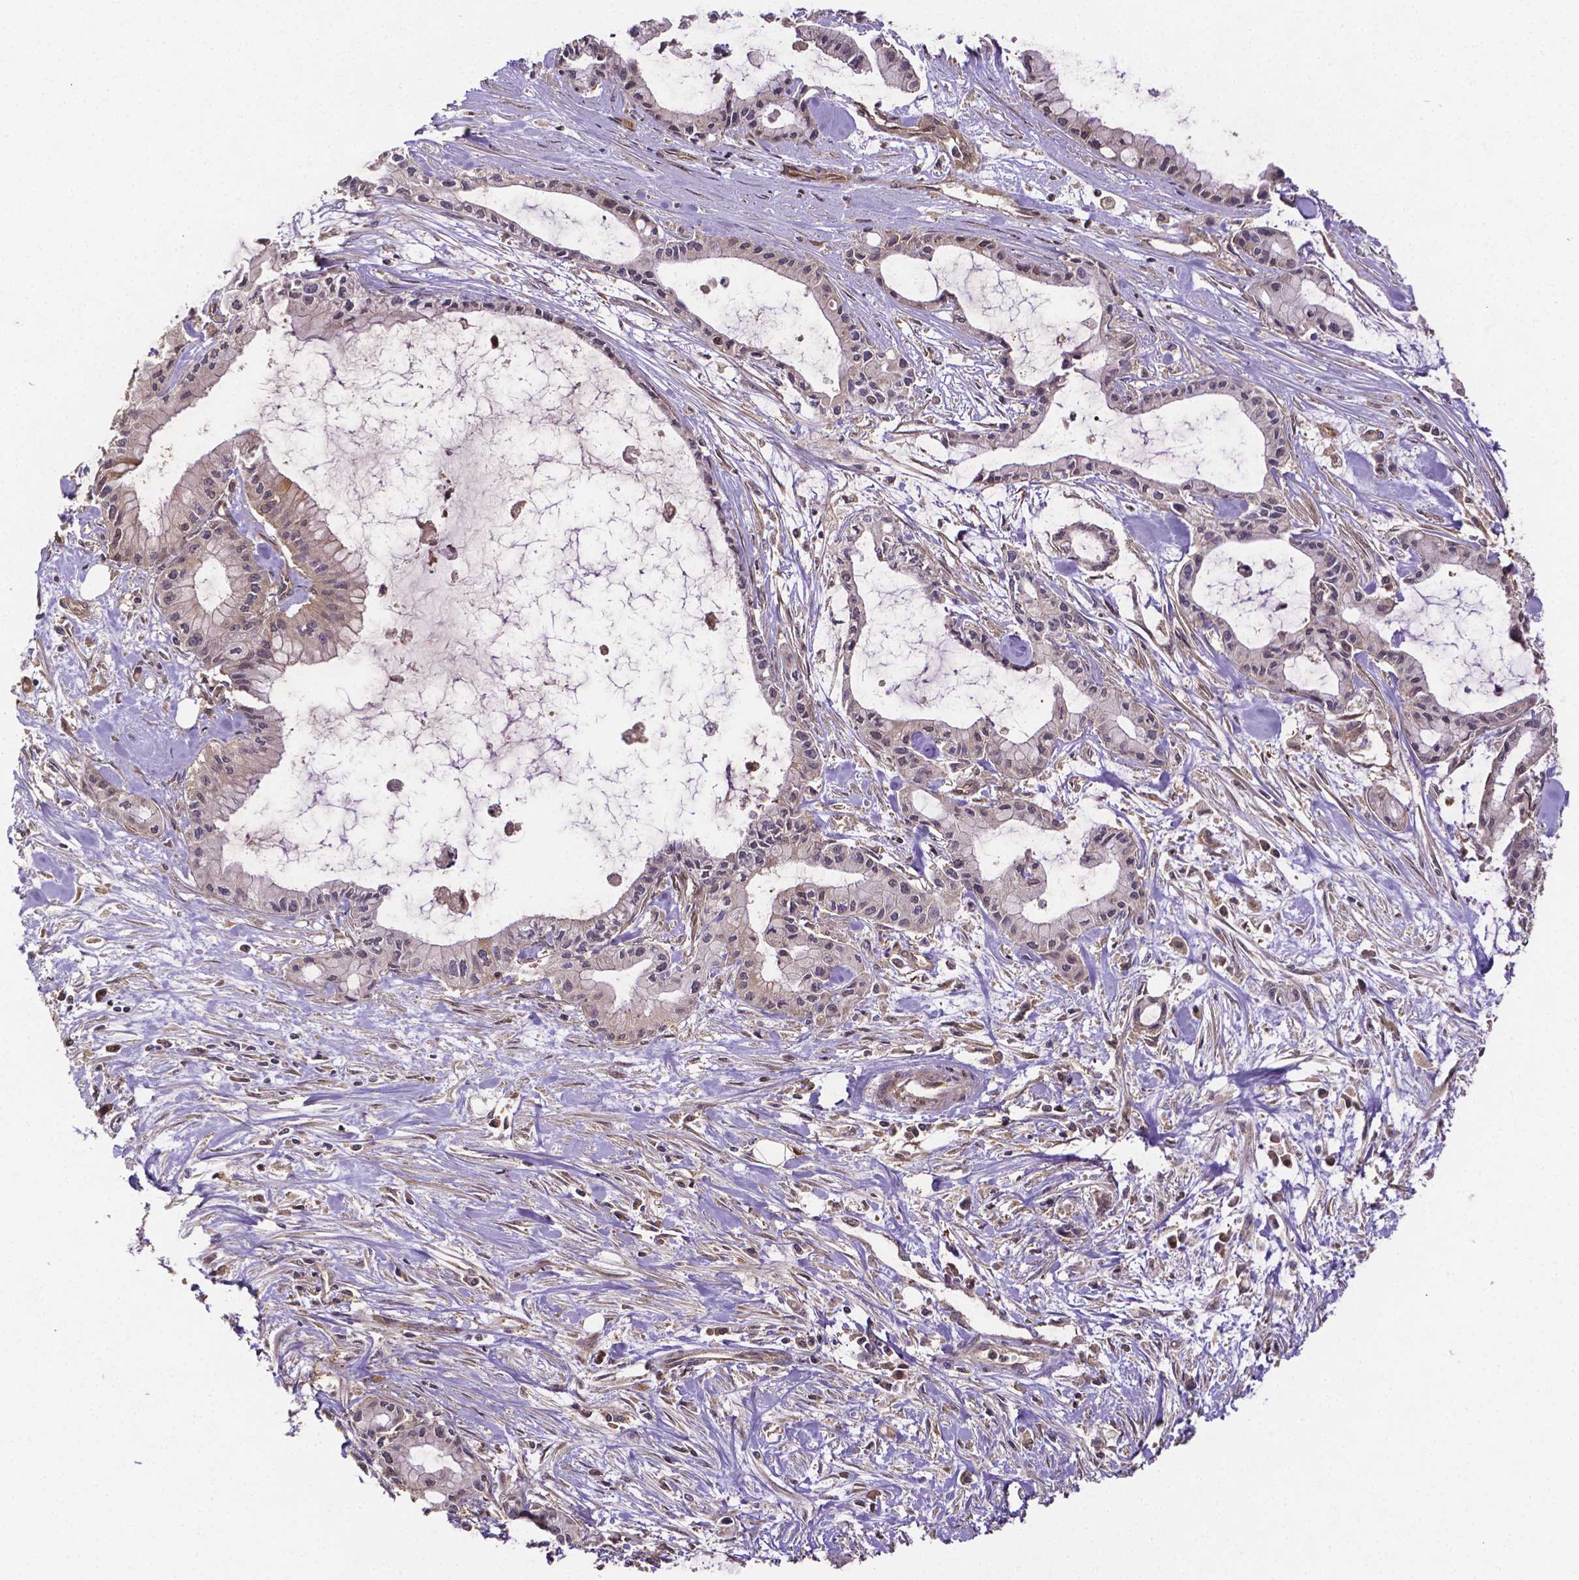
{"staining": {"intensity": "weak", "quantity": "<25%", "location": "cytoplasmic/membranous"}, "tissue": "pancreatic cancer", "cell_type": "Tumor cells", "image_type": "cancer", "snomed": [{"axis": "morphology", "description": "Adenocarcinoma, NOS"}, {"axis": "topography", "description": "Pancreas"}], "caption": "Photomicrograph shows no significant protein staining in tumor cells of adenocarcinoma (pancreatic). The staining was performed using DAB to visualize the protein expression in brown, while the nuclei were stained in blue with hematoxylin (Magnification: 20x).", "gene": "RNF123", "patient": {"sex": "male", "age": 48}}